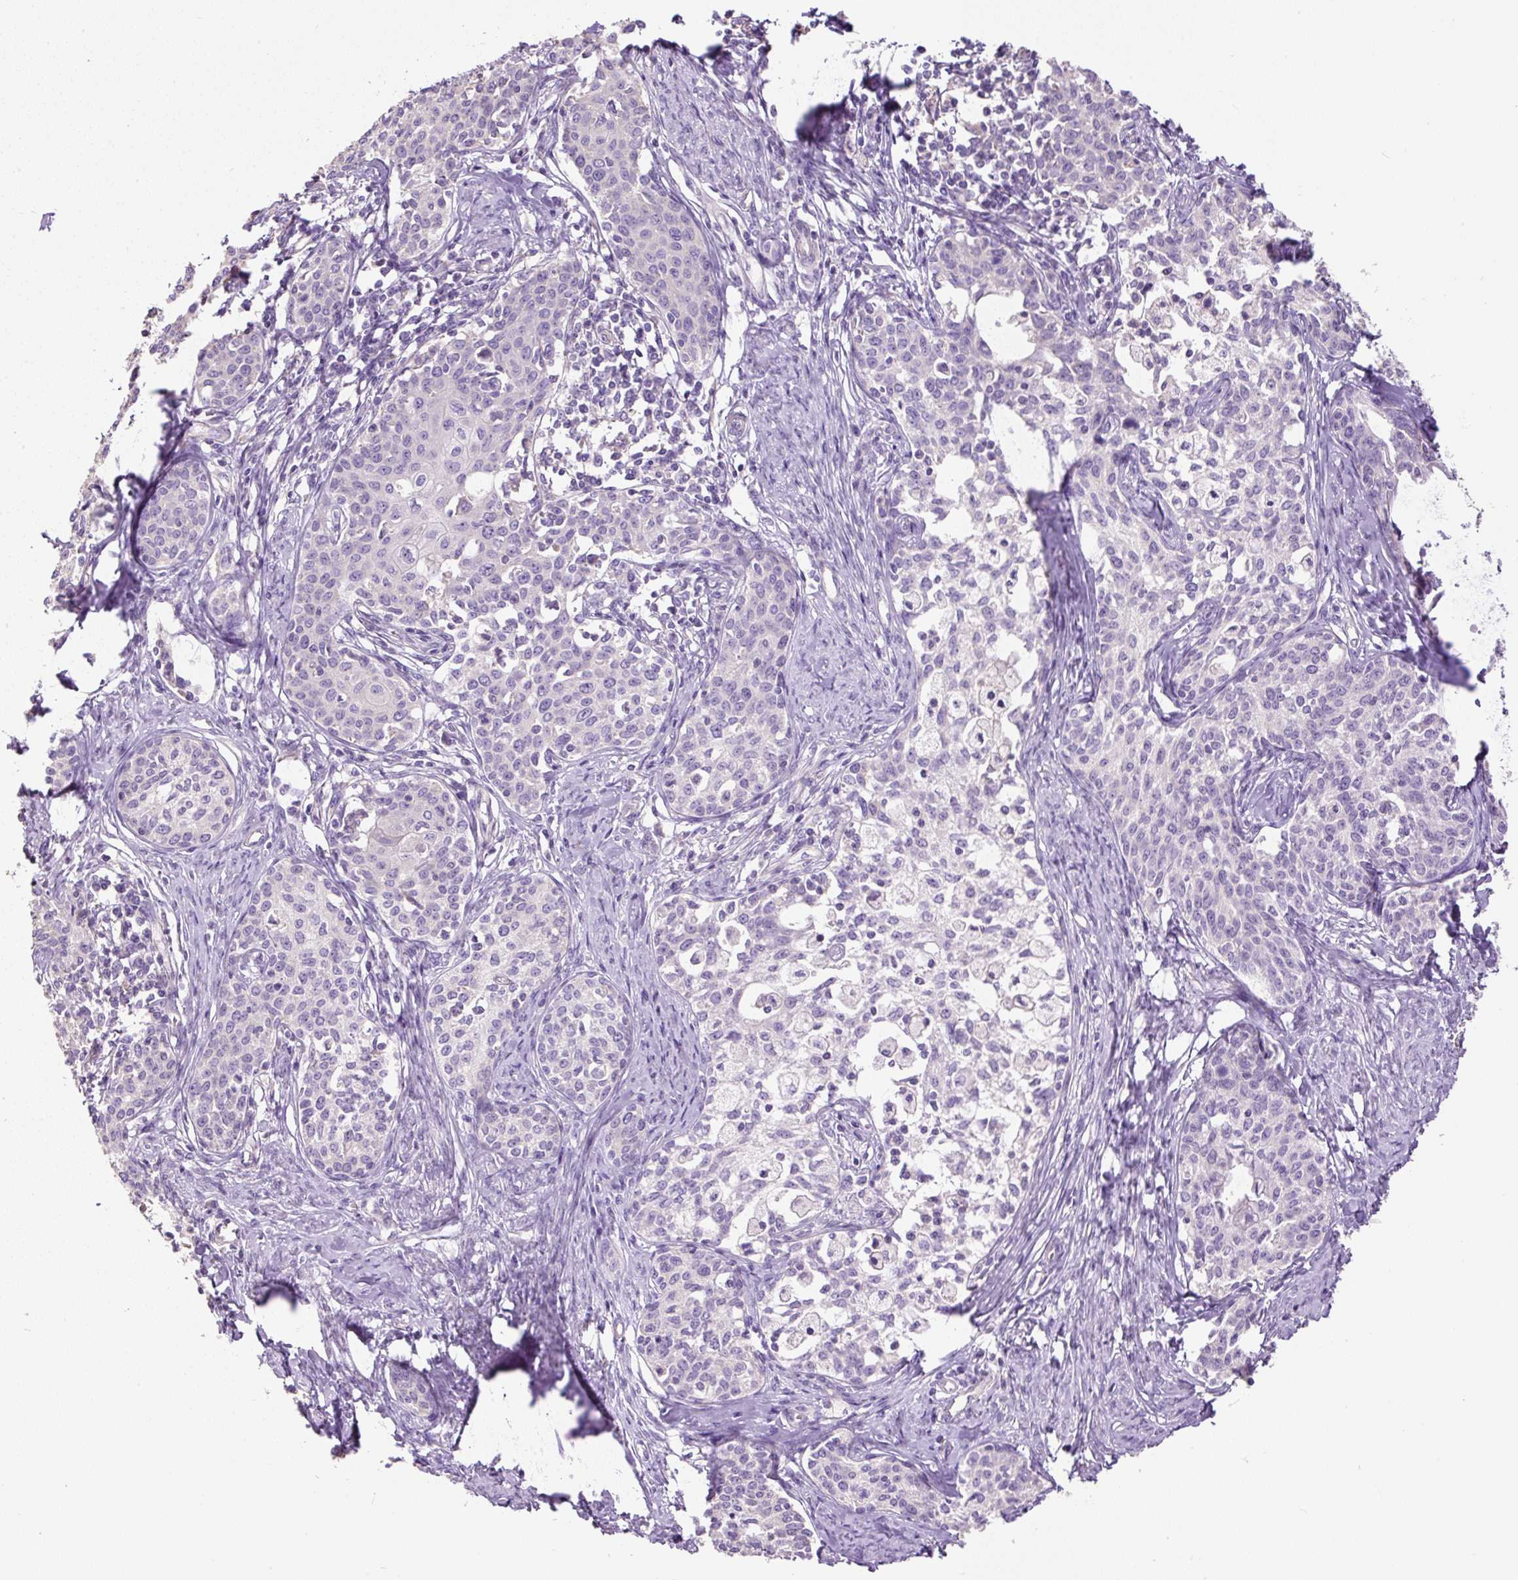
{"staining": {"intensity": "negative", "quantity": "none", "location": "none"}, "tissue": "cervical cancer", "cell_type": "Tumor cells", "image_type": "cancer", "snomed": [{"axis": "morphology", "description": "Squamous cell carcinoma, NOS"}, {"axis": "morphology", "description": "Adenocarcinoma, NOS"}, {"axis": "topography", "description": "Cervix"}], "caption": "Immunohistochemistry (IHC) of cervical cancer (adenocarcinoma) reveals no positivity in tumor cells. The staining is performed using DAB brown chromogen with nuclei counter-stained in using hematoxylin.", "gene": "PDIA2", "patient": {"sex": "female", "age": 52}}